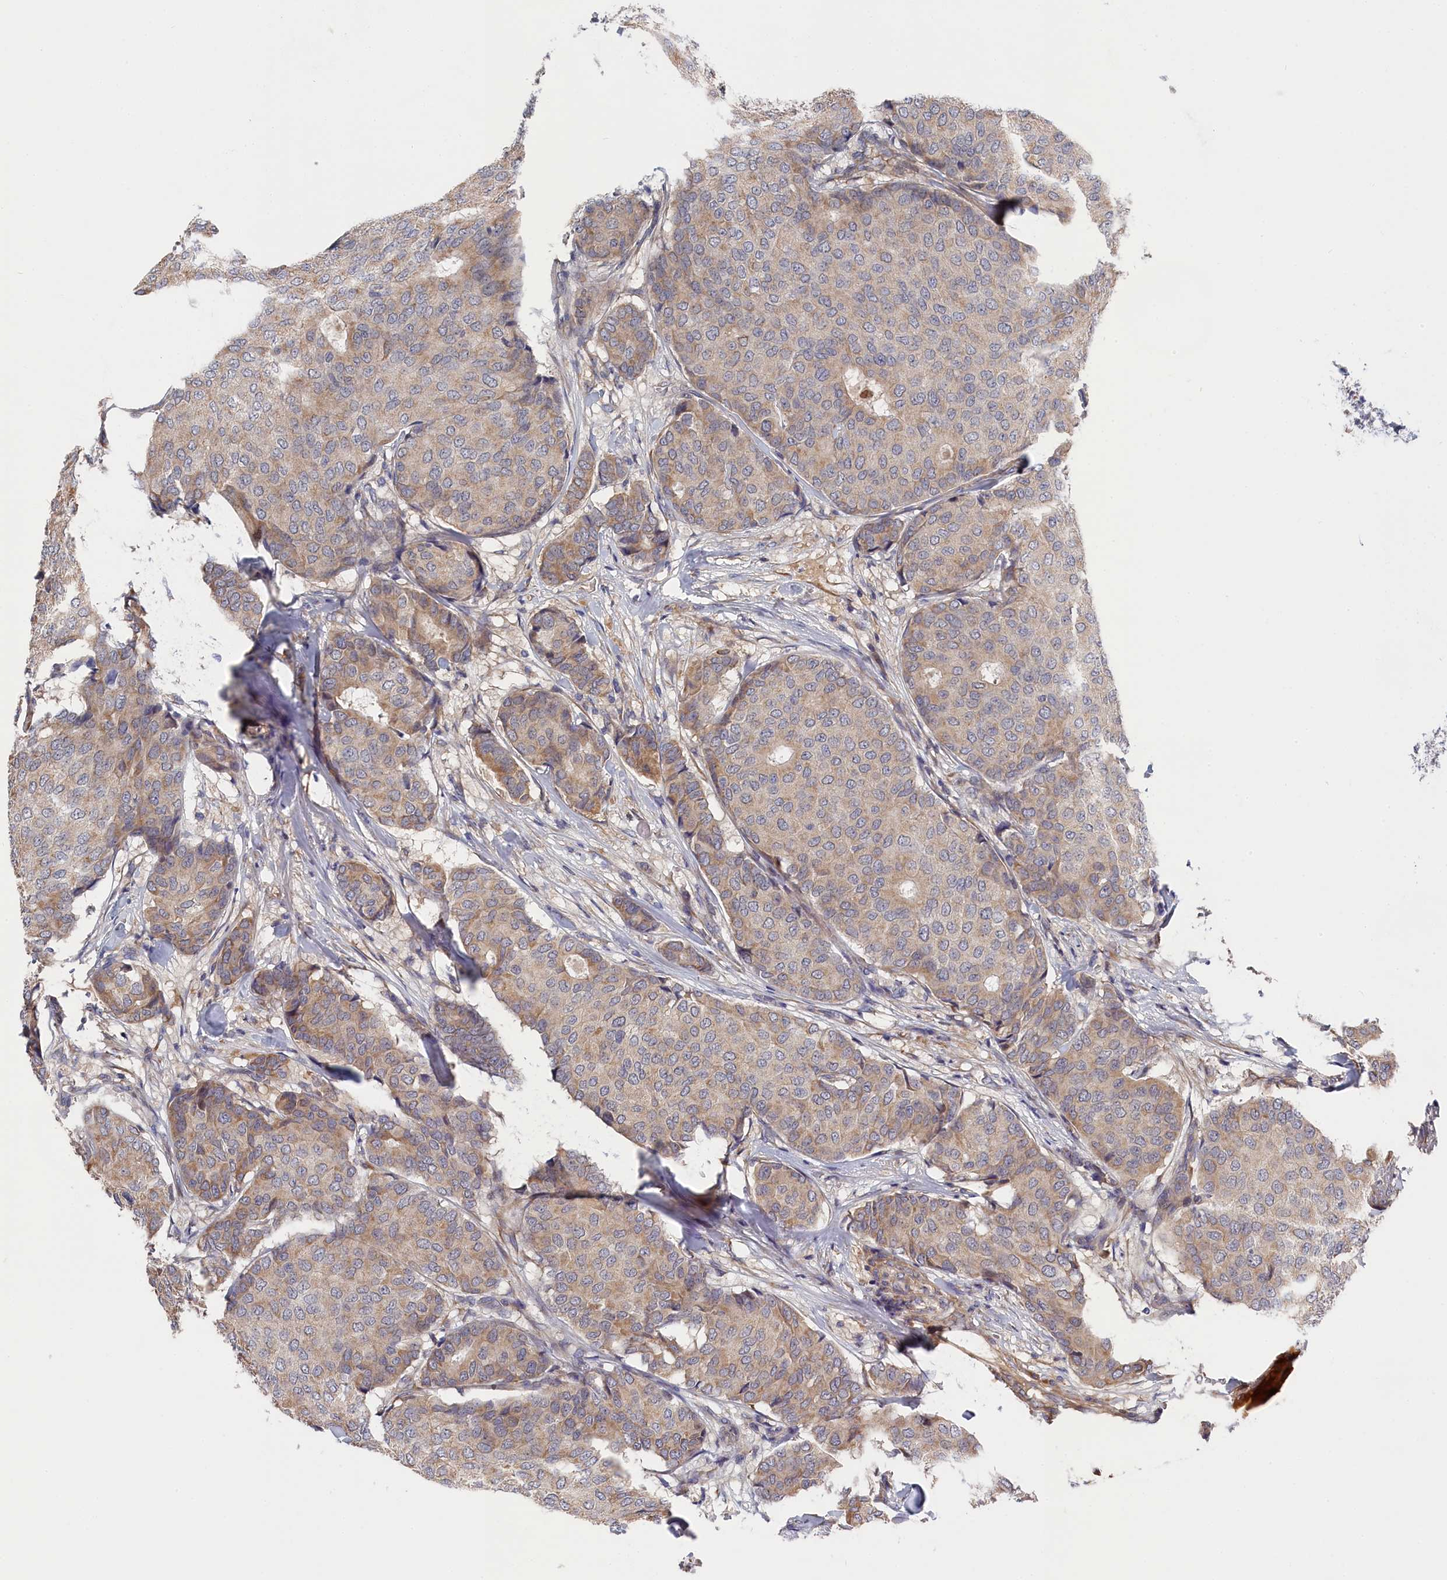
{"staining": {"intensity": "weak", "quantity": ">75%", "location": "cytoplasmic/membranous"}, "tissue": "breast cancer", "cell_type": "Tumor cells", "image_type": "cancer", "snomed": [{"axis": "morphology", "description": "Duct carcinoma"}, {"axis": "topography", "description": "Breast"}], "caption": "Immunohistochemistry (IHC) image of breast cancer stained for a protein (brown), which demonstrates low levels of weak cytoplasmic/membranous staining in approximately >75% of tumor cells.", "gene": "CYB5D2", "patient": {"sex": "female", "age": 75}}